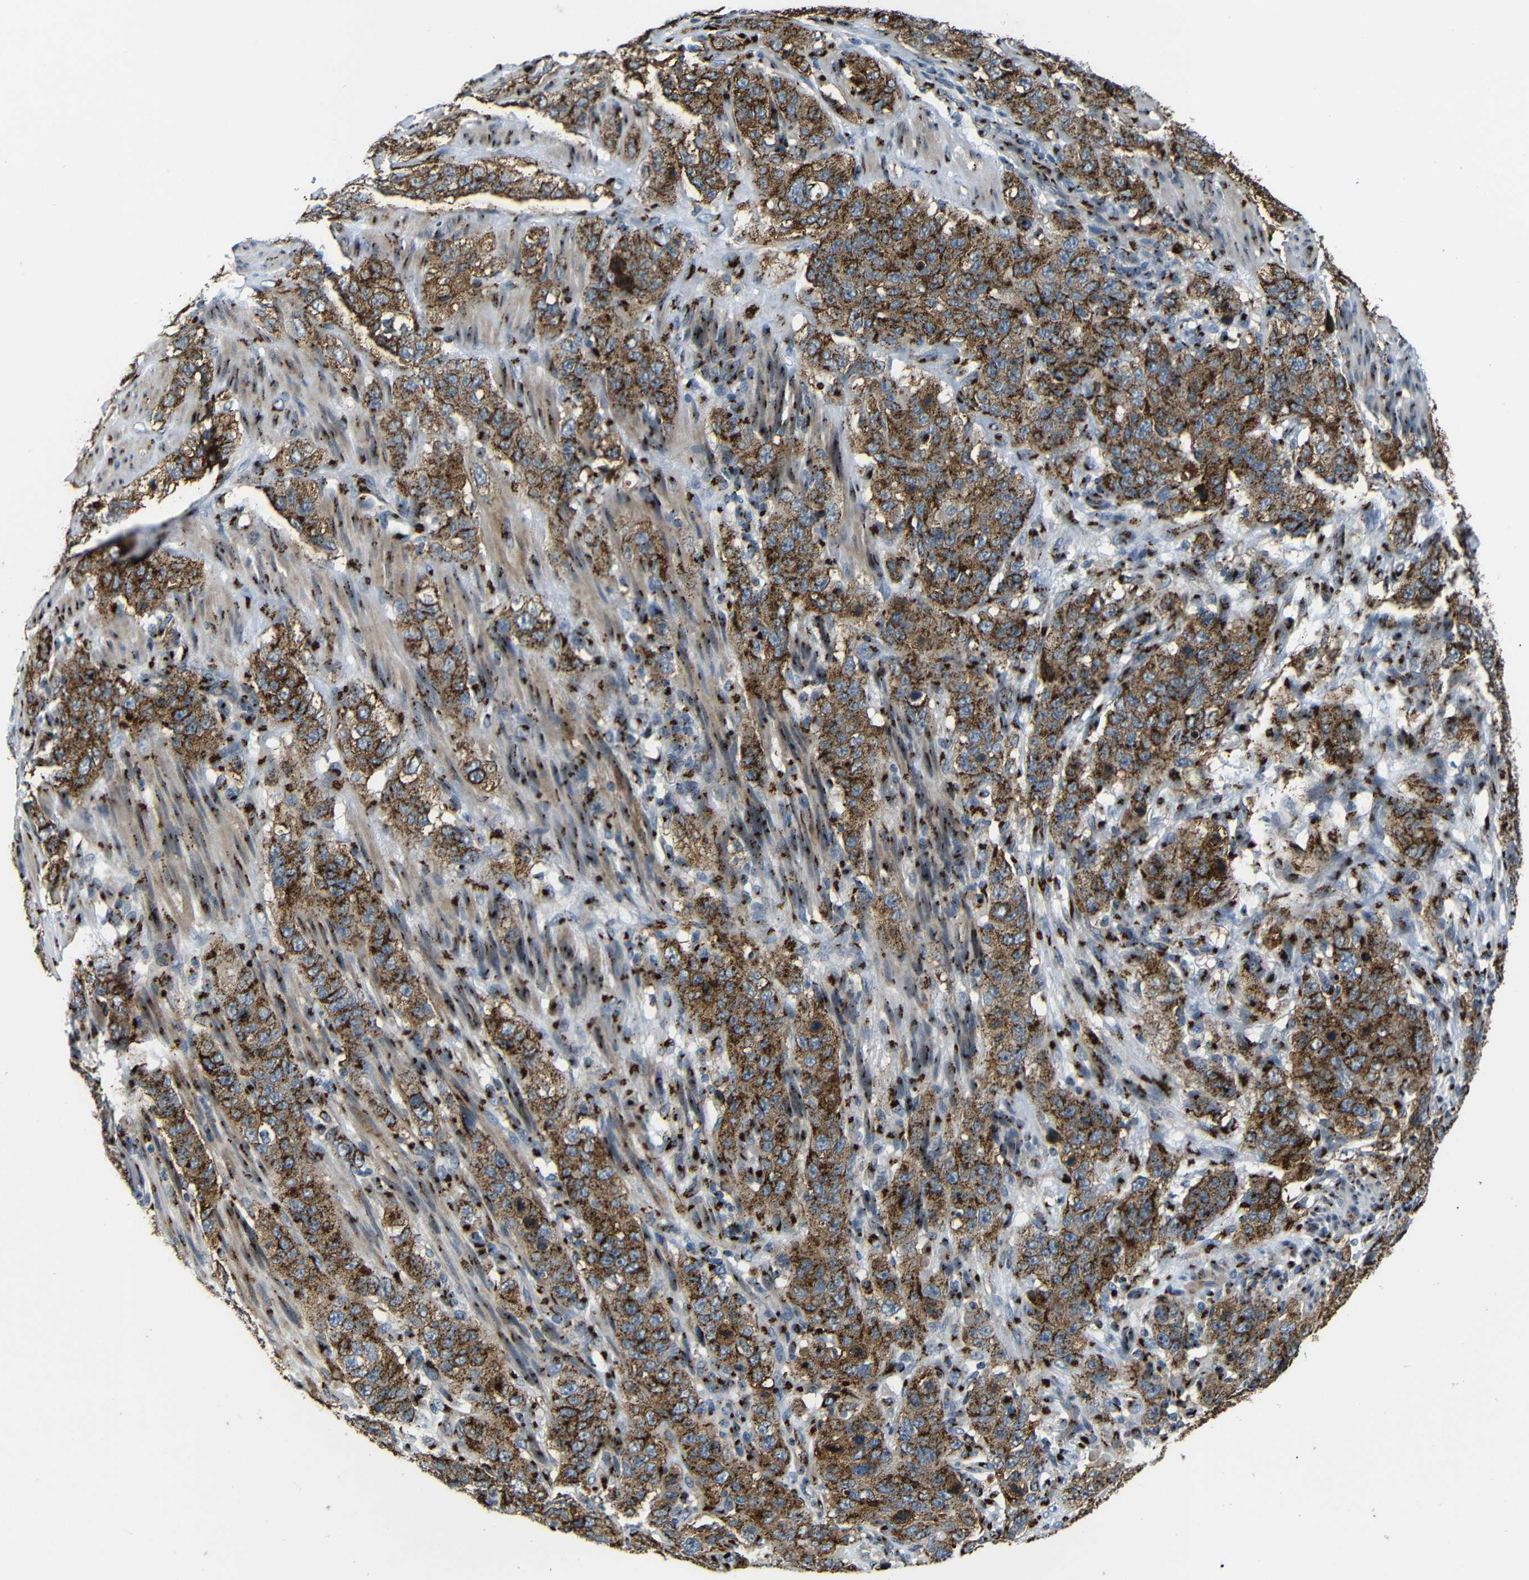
{"staining": {"intensity": "strong", "quantity": ">75%", "location": "cytoplasmic/membranous"}, "tissue": "stomach cancer", "cell_type": "Tumor cells", "image_type": "cancer", "snomed": [{"axis": "morphology", "description": "Adenocarcinoma, NOS"}, {"axis": "topography", "description": "Stomach"}], "caption": "The image demonstrates a brown stain indicating the presence of a protein in the cytoplasmic/membranous of tumor cells in stomach cancer (adenocarcinoma).", "gene": "TGOLN2", "patient": {"sex": "male", "age": 48}}